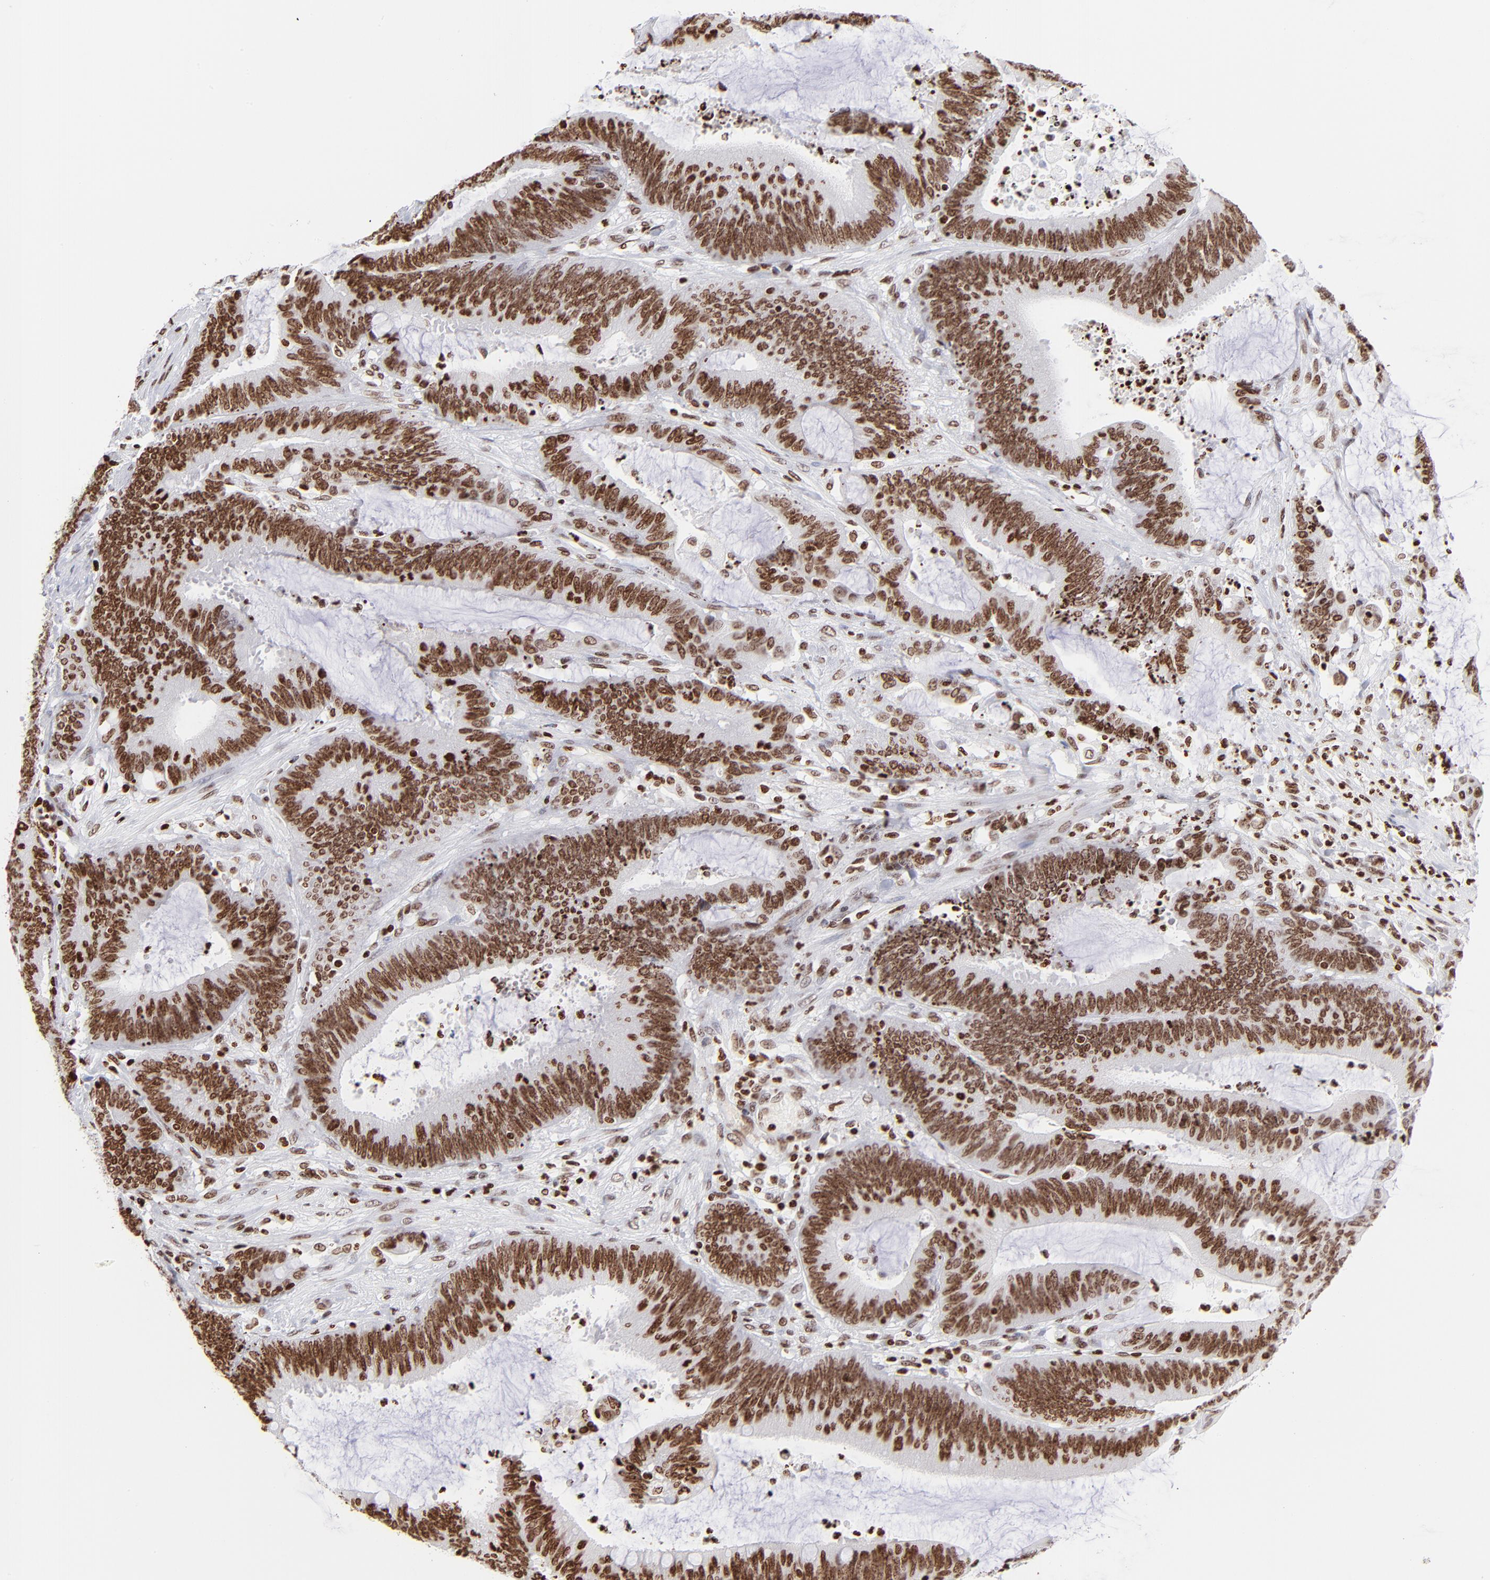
{"staining": {"intensity": "moderate", "quantity": ">75%", "location": "nuclear"}, "tissue": "colorectal cancer", "cell_type": "Tumor cells", "image_type": "cancer", "snomed": [{"axis": "morphology", "description": "Adenocarcinoma, NOS"}, {"axis": "topography", "description": "Rectum"}], "caption": "The micrograph displays staining of adenocarcinoma (colorectal), revealing moderate nuclear protein staining (brown color) within tumor cells. (DAB = brown stain, brightfield microscopy at high magnification).", "gene": "RTL4", "patient": {"sex": "female", "age": 66}}